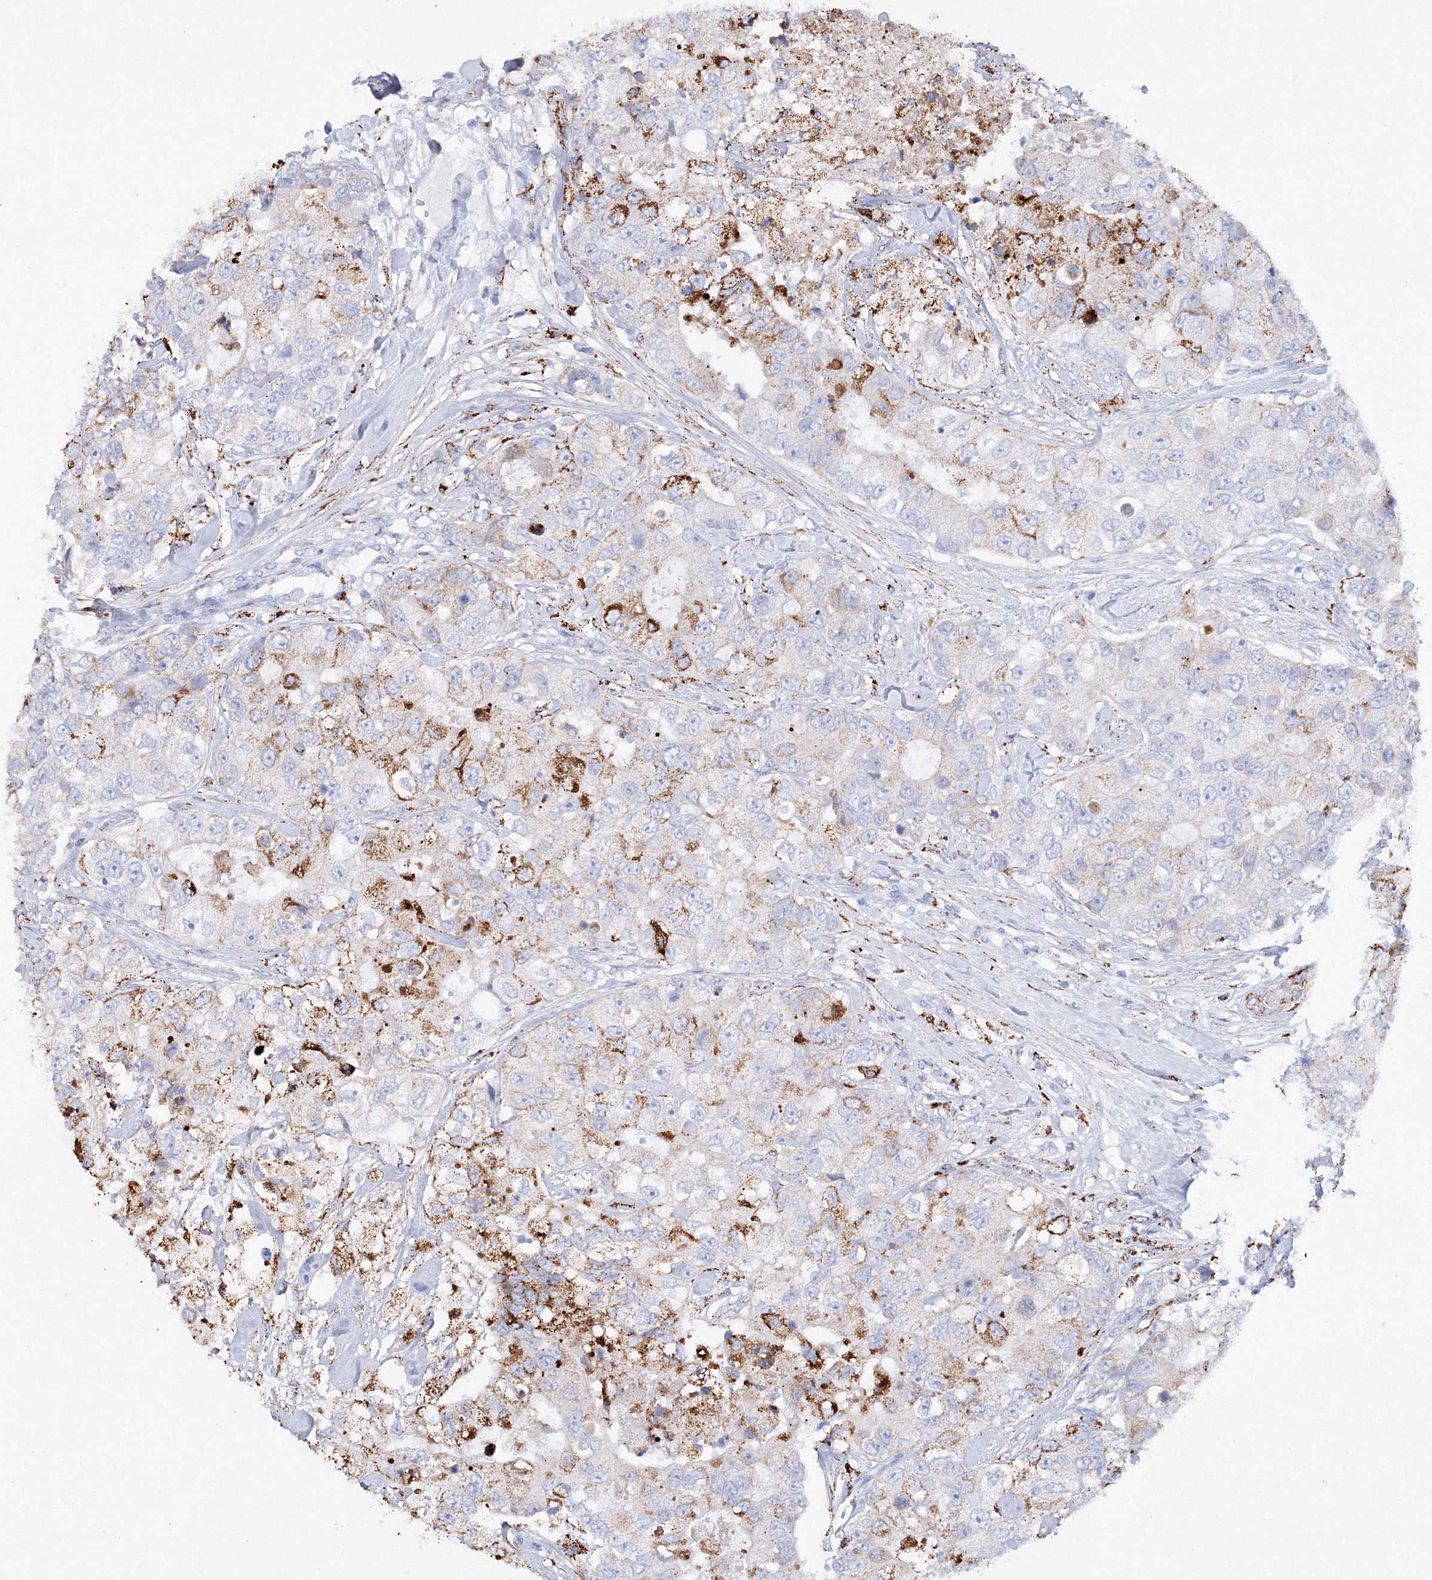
{"staining": {"intensity": "strong", "quantity": "<25%", "location": "cytoplasmic/membranous"}, "tissue": "breast cancer", "cell_type": "Tumor cells", "image_type": "cancer", "snomed": [{"axis": "morphology", "description": "Duct carcinoma"}, {"axis": "topography", "description": "Breast"}], "caption": "Protein analysis of breast cancer (infiltrating ductal carcinoma) tissue demonstrates strong cytoplasmic/membranous positivity in about <25% of tumor cells.", "gene": "MERTK", "patient": {"sex": "female", "age": 62}}